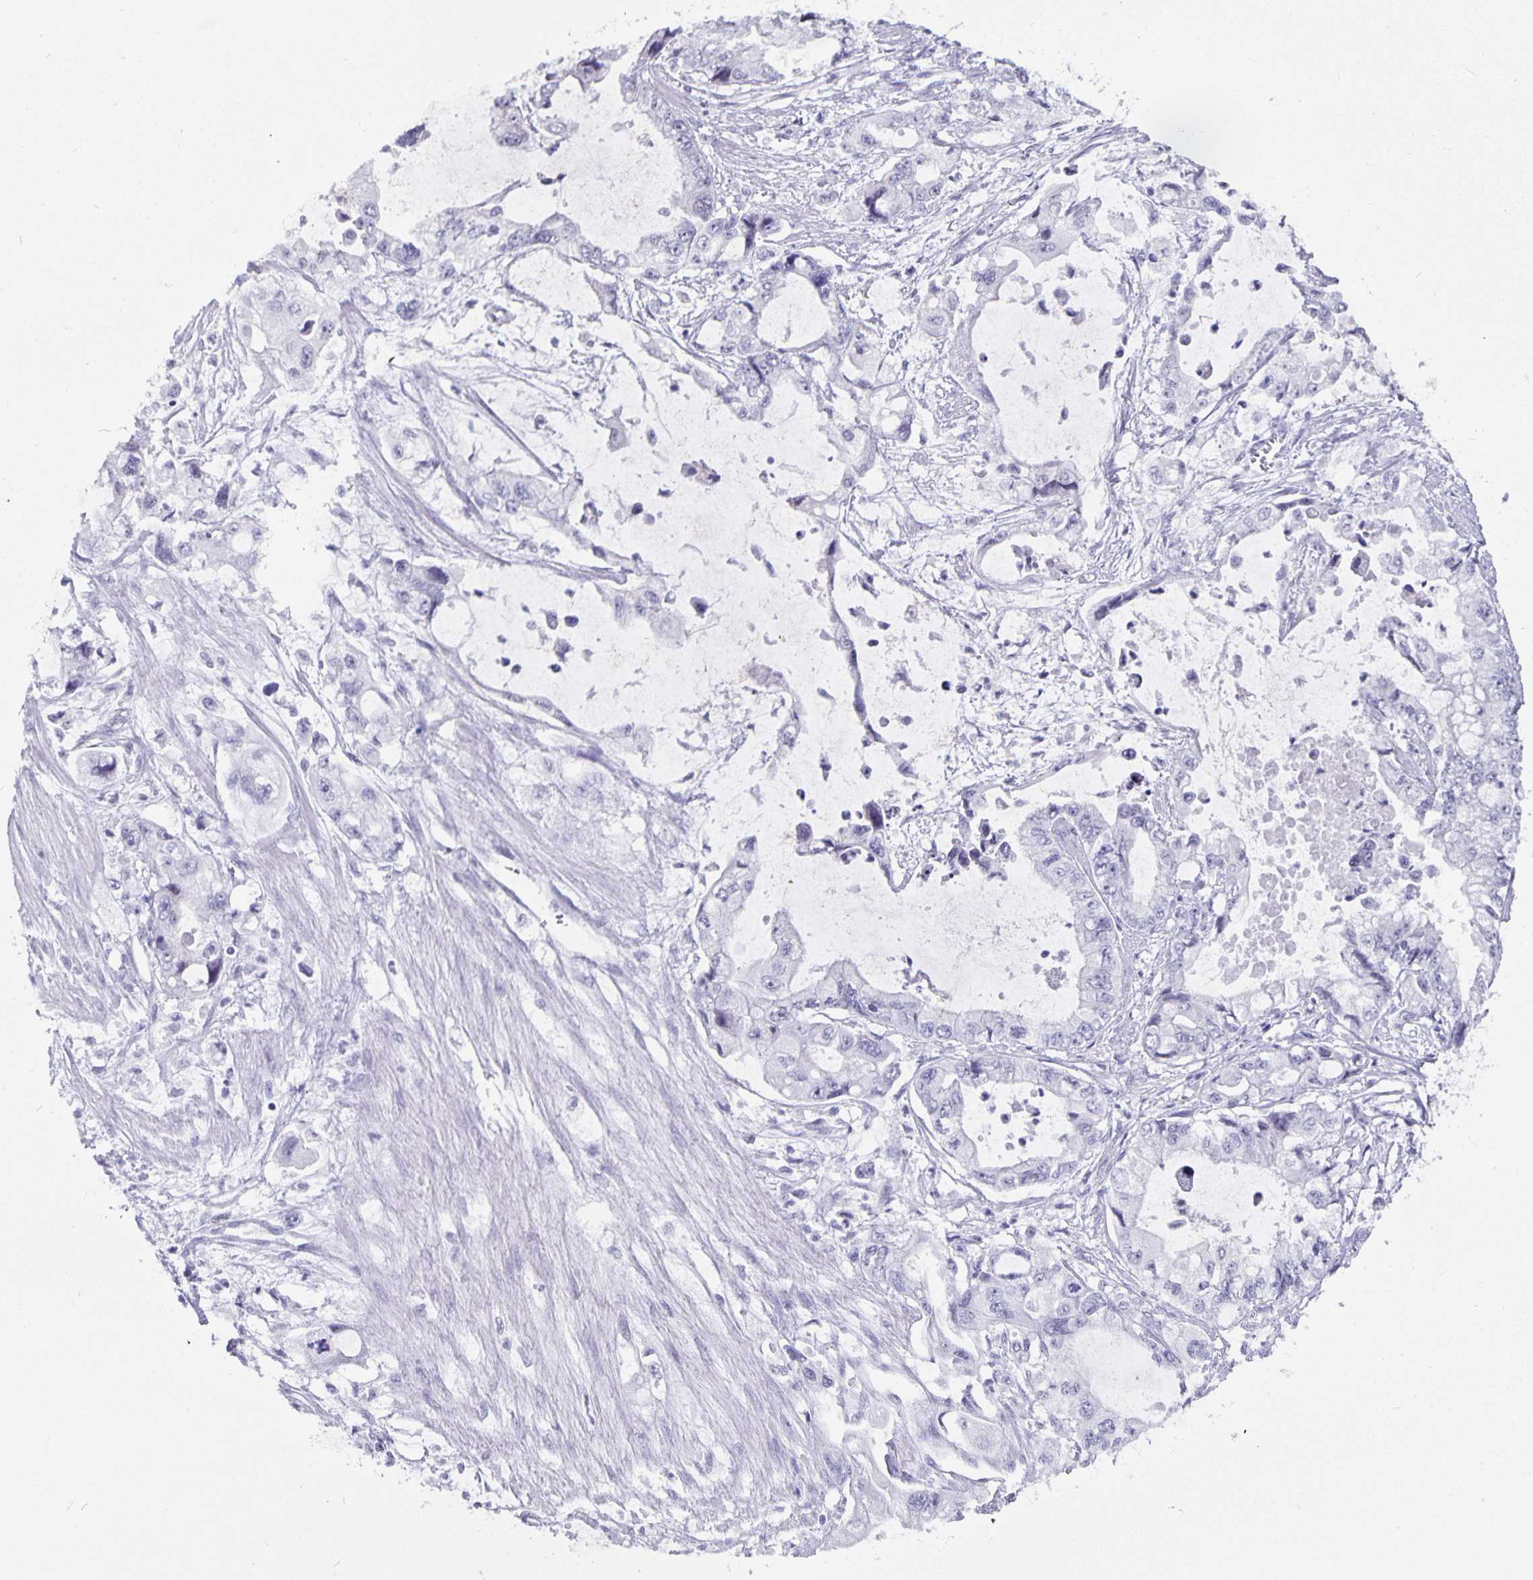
{"staining": {"intensity": "negative", "quantity": "none", "location": "none"}, "tissue": "stomach cancer", "cell_type": "Tumor cells", "image_type": "cancer", "snomed": [{"axis": "morphology", "description": "Adenocarcinoma, NOS"}, {"axis": "topography", "description": "Pancreas"}, {"axis": "topography", "description": "Stomach, upper"}, {"axis": "topography", "description": "Stomach"}], "caption": "The photomicrograph exhibits no significant staining in tumor cells of stomach cancer (adenocarcinoma). (DAB immunohistochemistry visualized using brightfield microscopy, high magnification).", "gene": "OLIG2", "patient": {"sex": "male", "age": 77}}